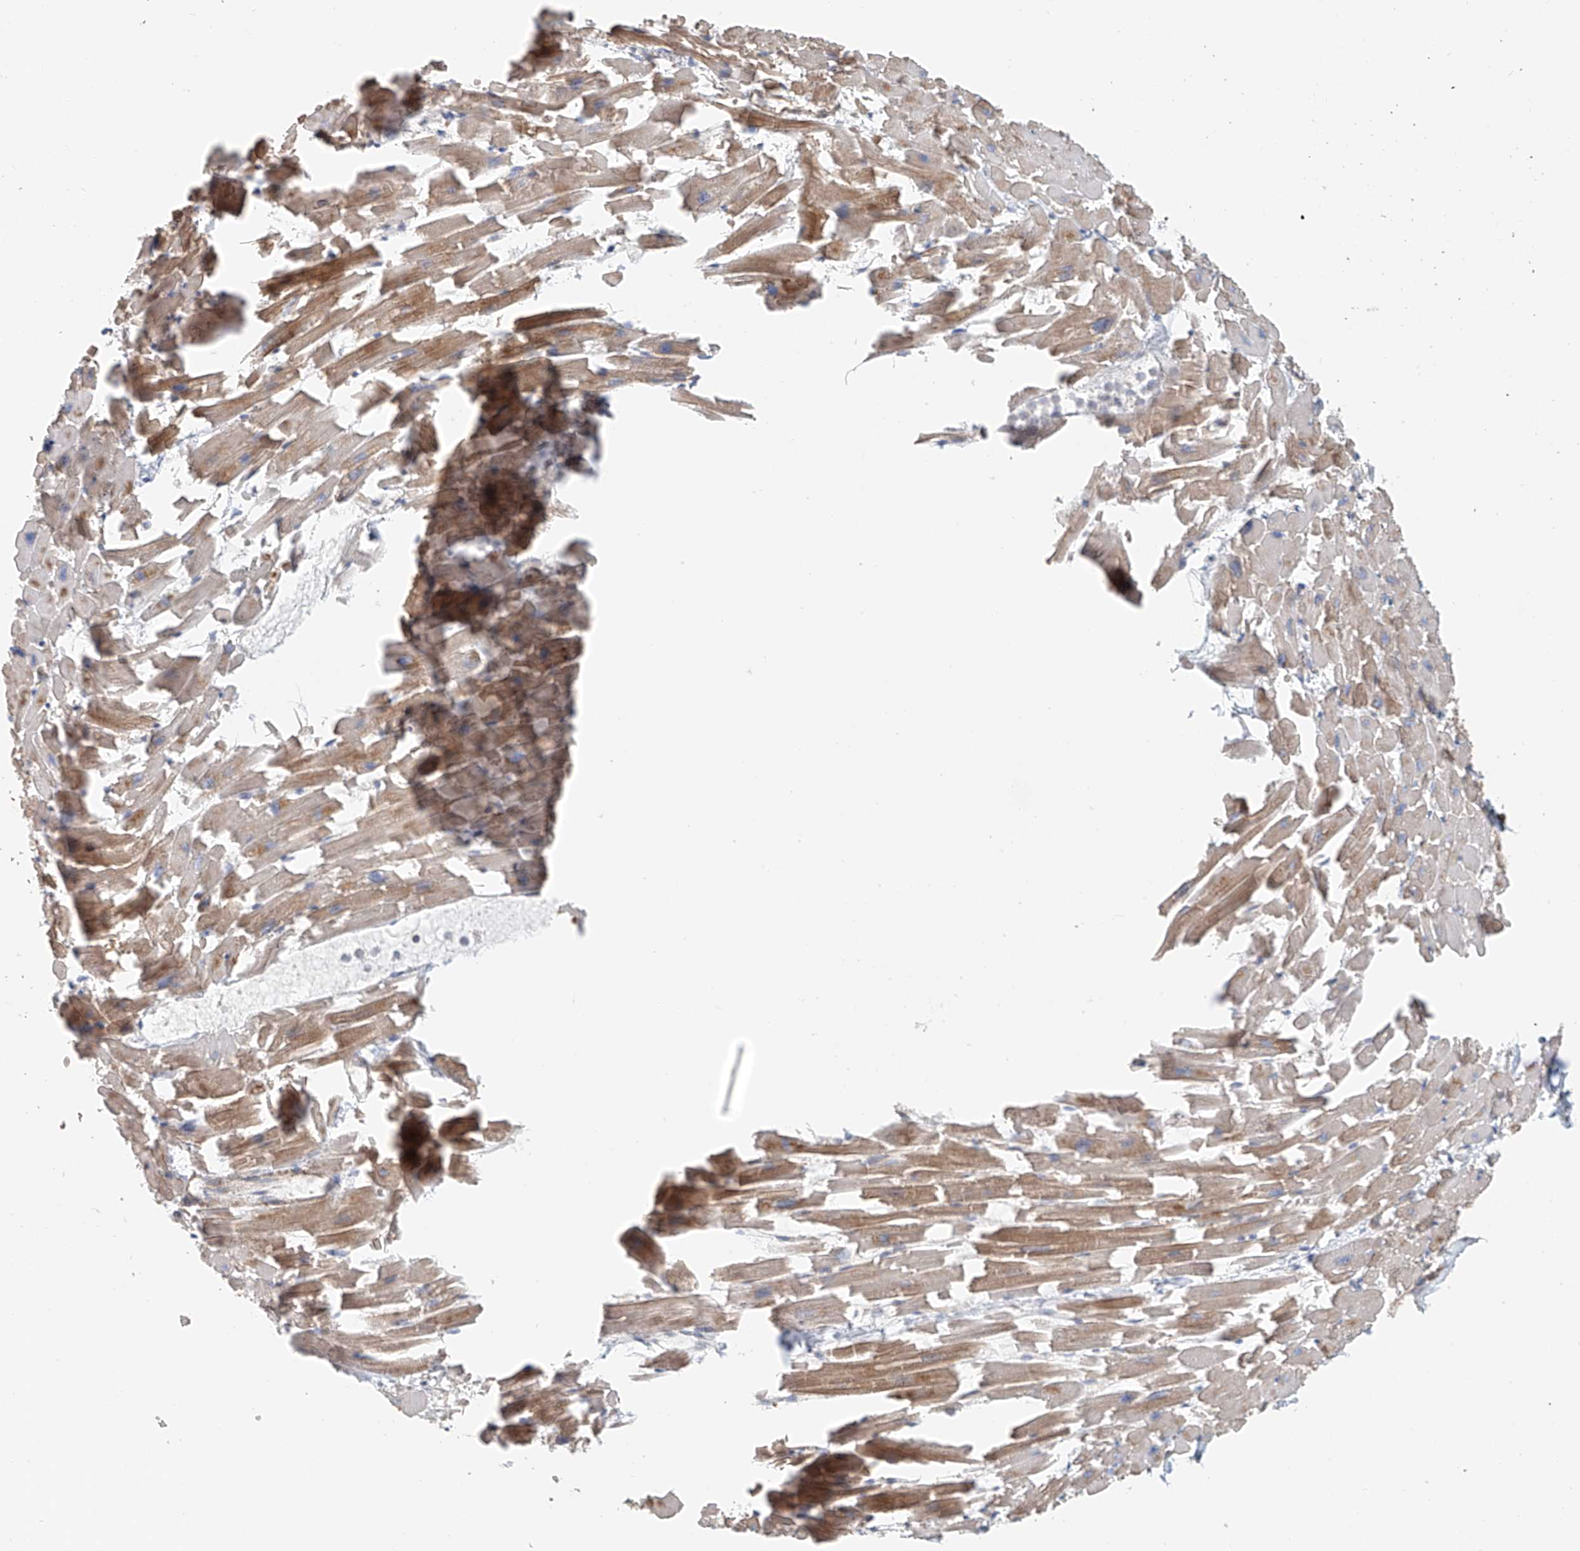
{"staining": {"intensity": "moderate", "quantity": ">75%", "location": "cytoplasmic/membranous"}, "tissue": "heart muscle", "cell_type": "Cardiomyocytes", "image_type": "normal", "snomed": [{"axis": "morphology", "description": "Normal tissue, NOS"}, {"axis": "topography", "description": "Heart"}], "caption": "IHC photomicrograph of unremarkable human heart muscle stained for a protein (brown), which shows medium levels of moderate cytoplasmic/membranous positivity in about >75% of cardiomyocytes.", "gene": "FRYL", "patient": {"sex": "female", "age": 64}}